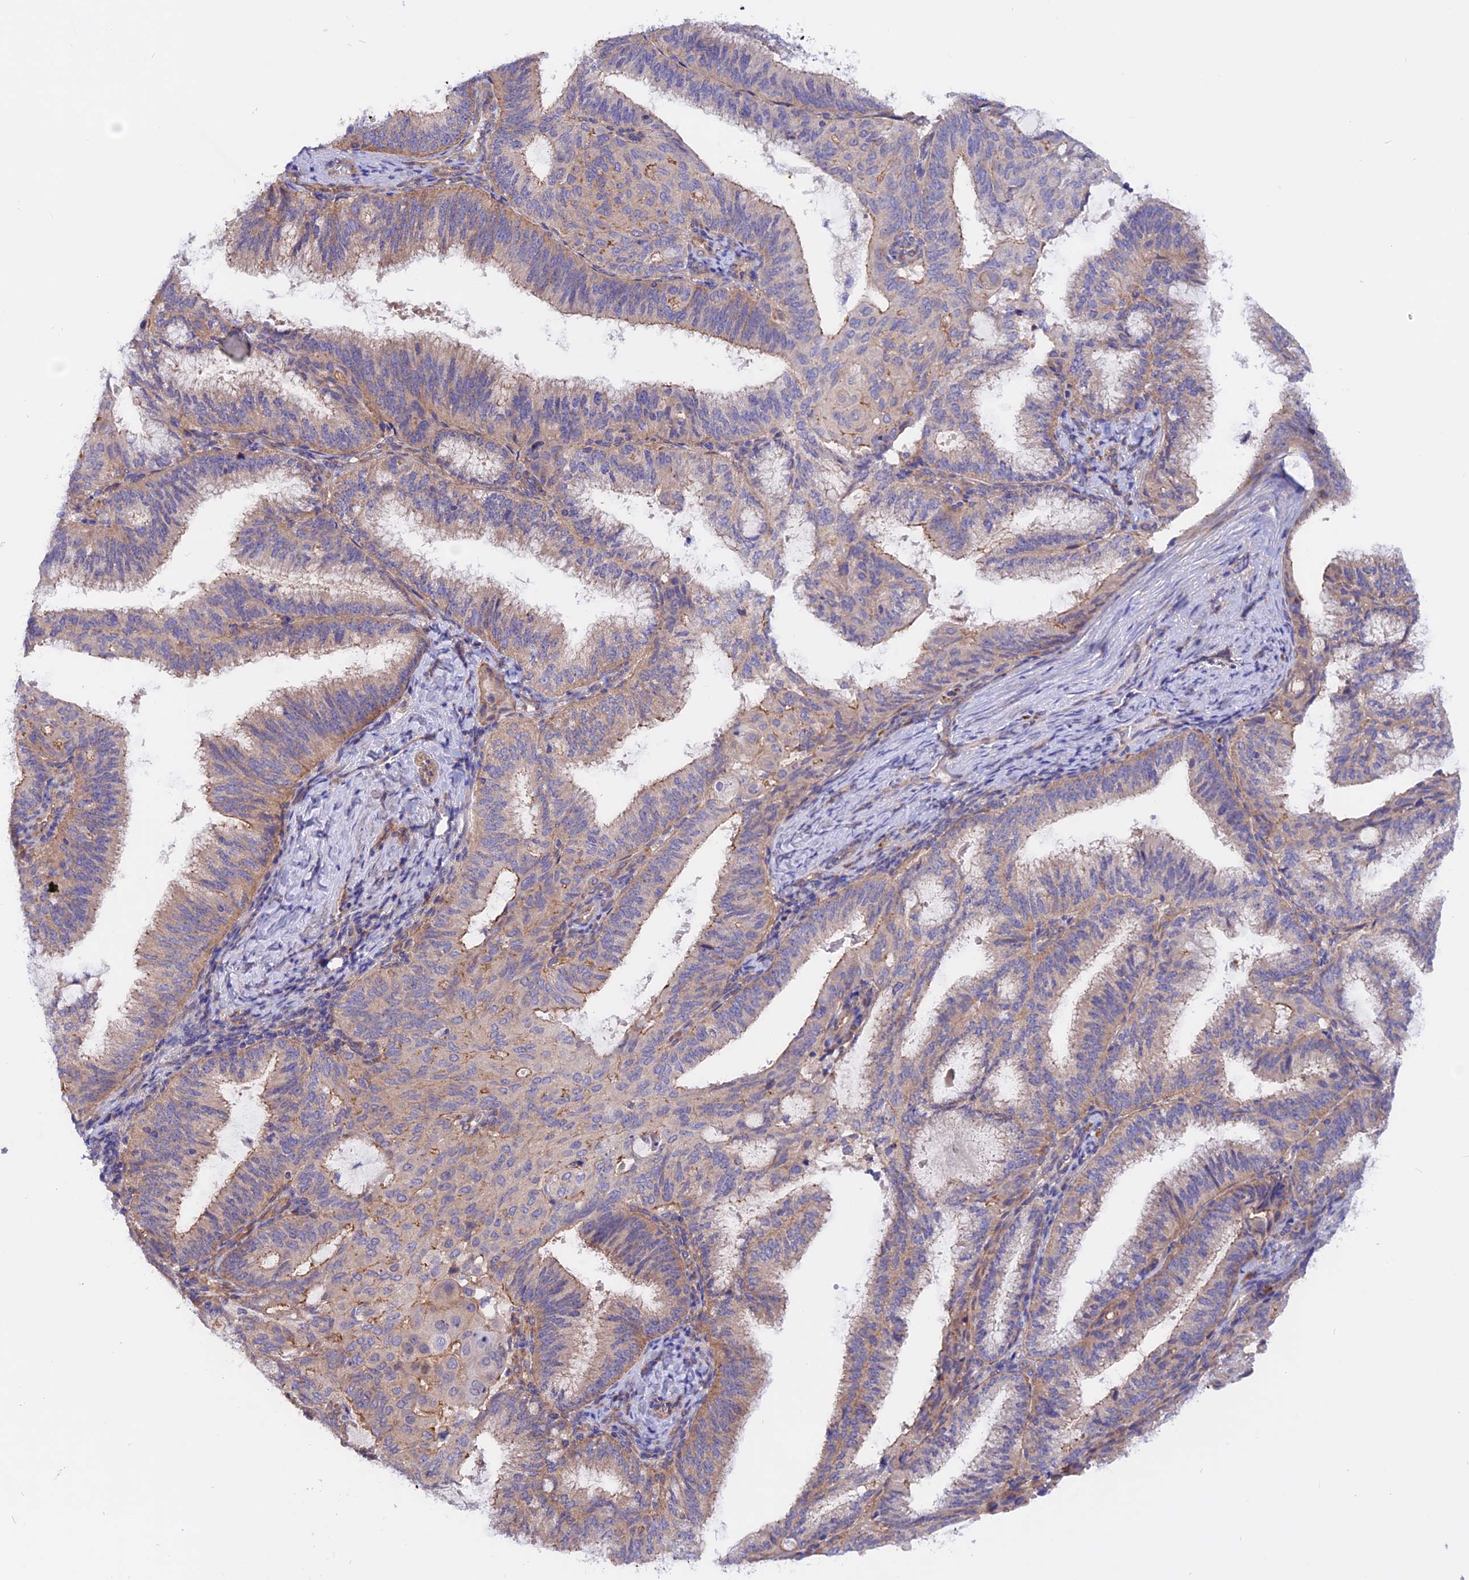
{"staining": {"intensity": "weak", "quantity": "25%-75%", "location": "cytoplasmic/membranous"}, "tissue": "endometrial cancer", "cell_type": "Tumor cells", "image_type": "cancer", "snomed": [{"axis": "morphology", "description": "Adenocarcinoma, NOS"}, {"axis": "topography", "description": "Endometrium"}], "caption": "Immunohistochemistry (IHC) histopathology image of neoplastic tissue: human endometrial adenocarcinoma stained using IHC displays low levels of weak protein expression localized specifically in the cytoplasmic/membranous of tumor cells, appearing as a cytoplasmic/membranous brown color.", "gene": "HYCC1", "patient": {"sex": "female", "age": 49}}